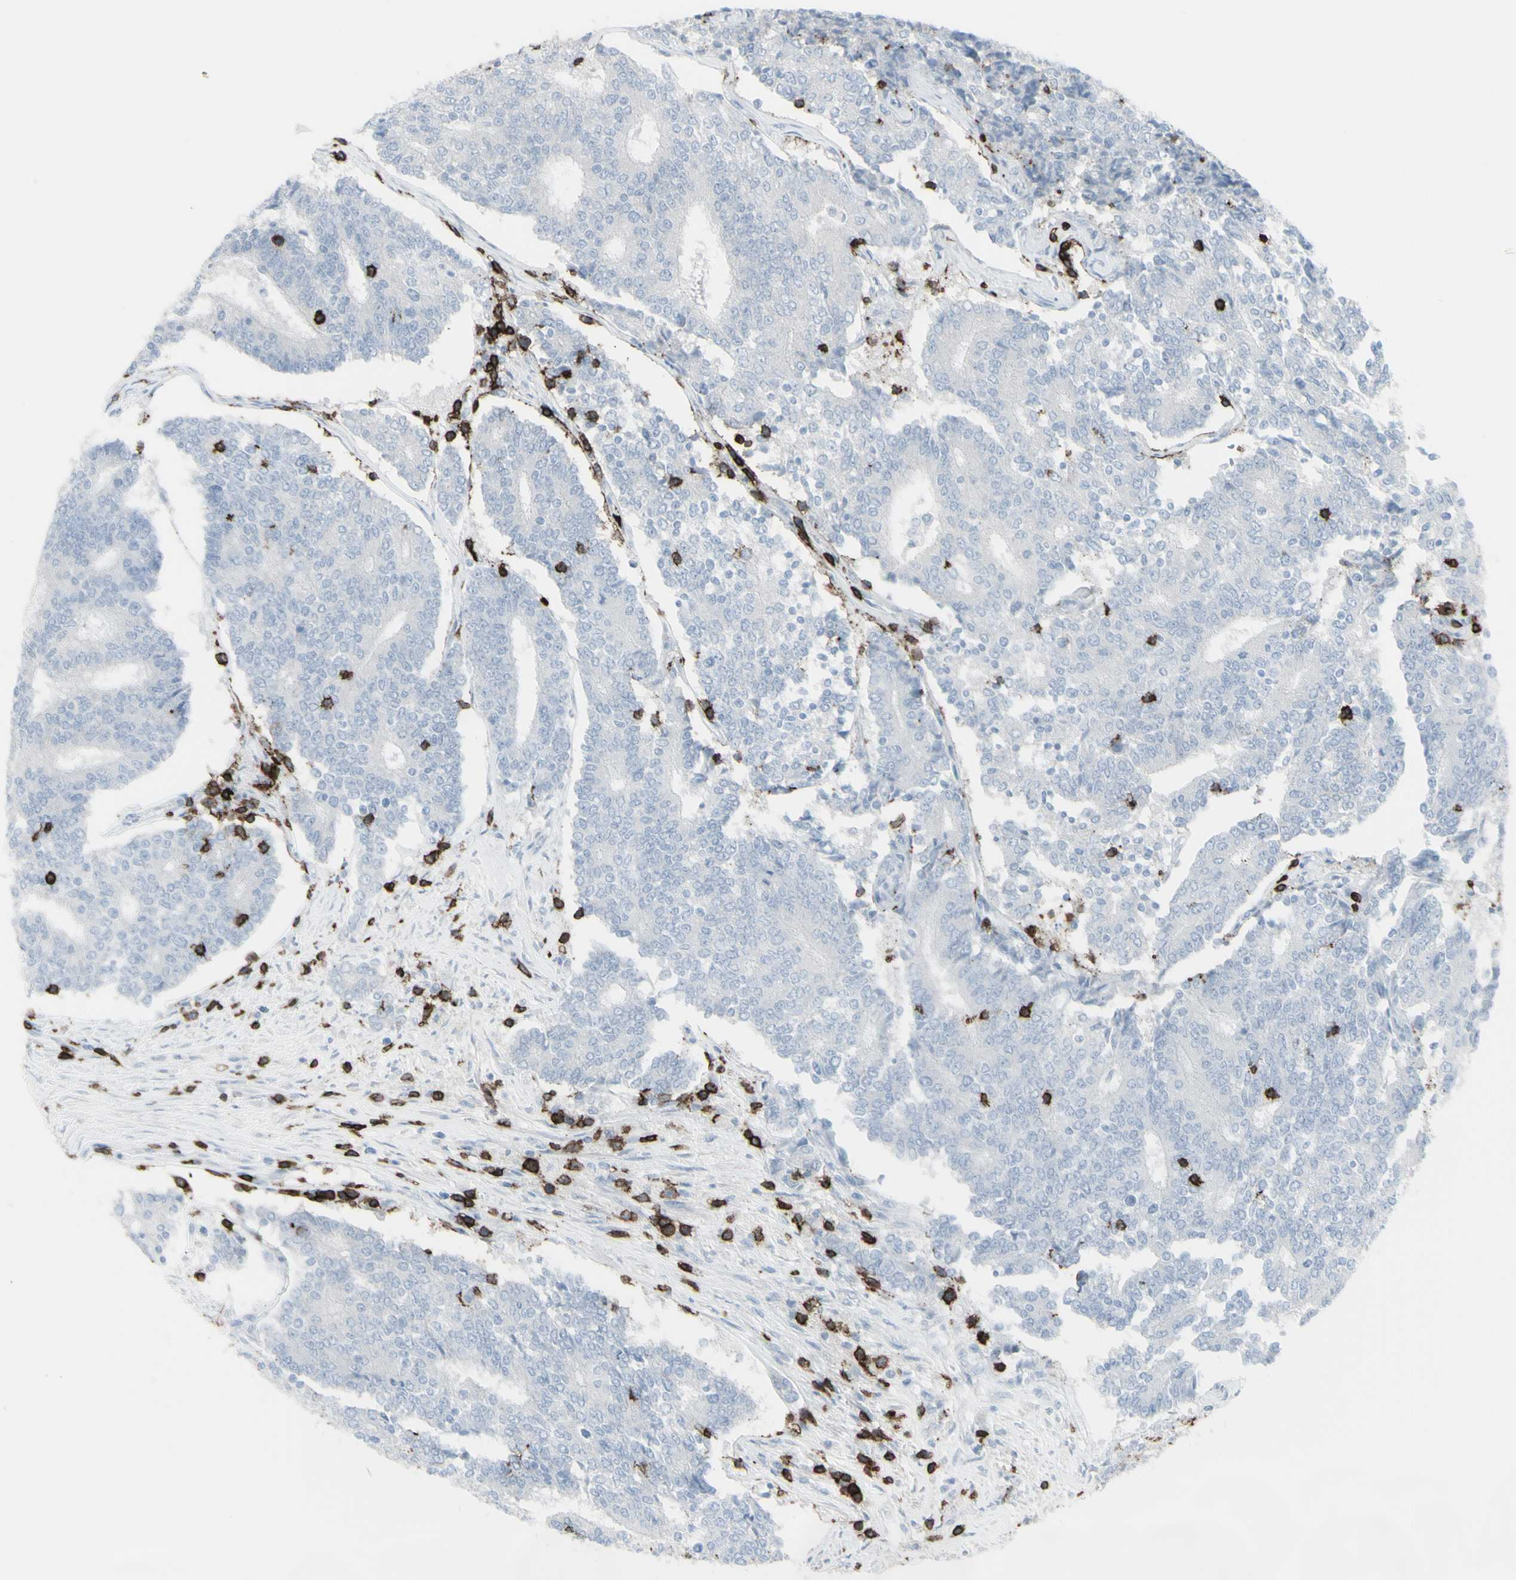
{"staining": {"intensity": "negative", "quantity": "none", "location": "none"}, "tissue": "prostate cancer", "cell_type": "Tumor cells", "image_type": "cancer", "snomed": [{"axis": "morphology", "description": "Normal tissue, NOS"}, {"axis": "morphology", "description": "Adenocarcinoma, High grade"}, {"axis": "topography", "description": "Prostate"}, {"axis": "topography", "description": "Seminal veicle"}], "caption": "Prostate cancer was stained to show a protein in brown. There is no significant positivity in tumor cells. Brightfield microscopy of IHC stained with DAB (3,3'-diaminobenzidine) (brown) and hematoxylin (blue), captured at high magnification.", "gene": "CD247", "patient": {"sex": "male", "age": 55}}